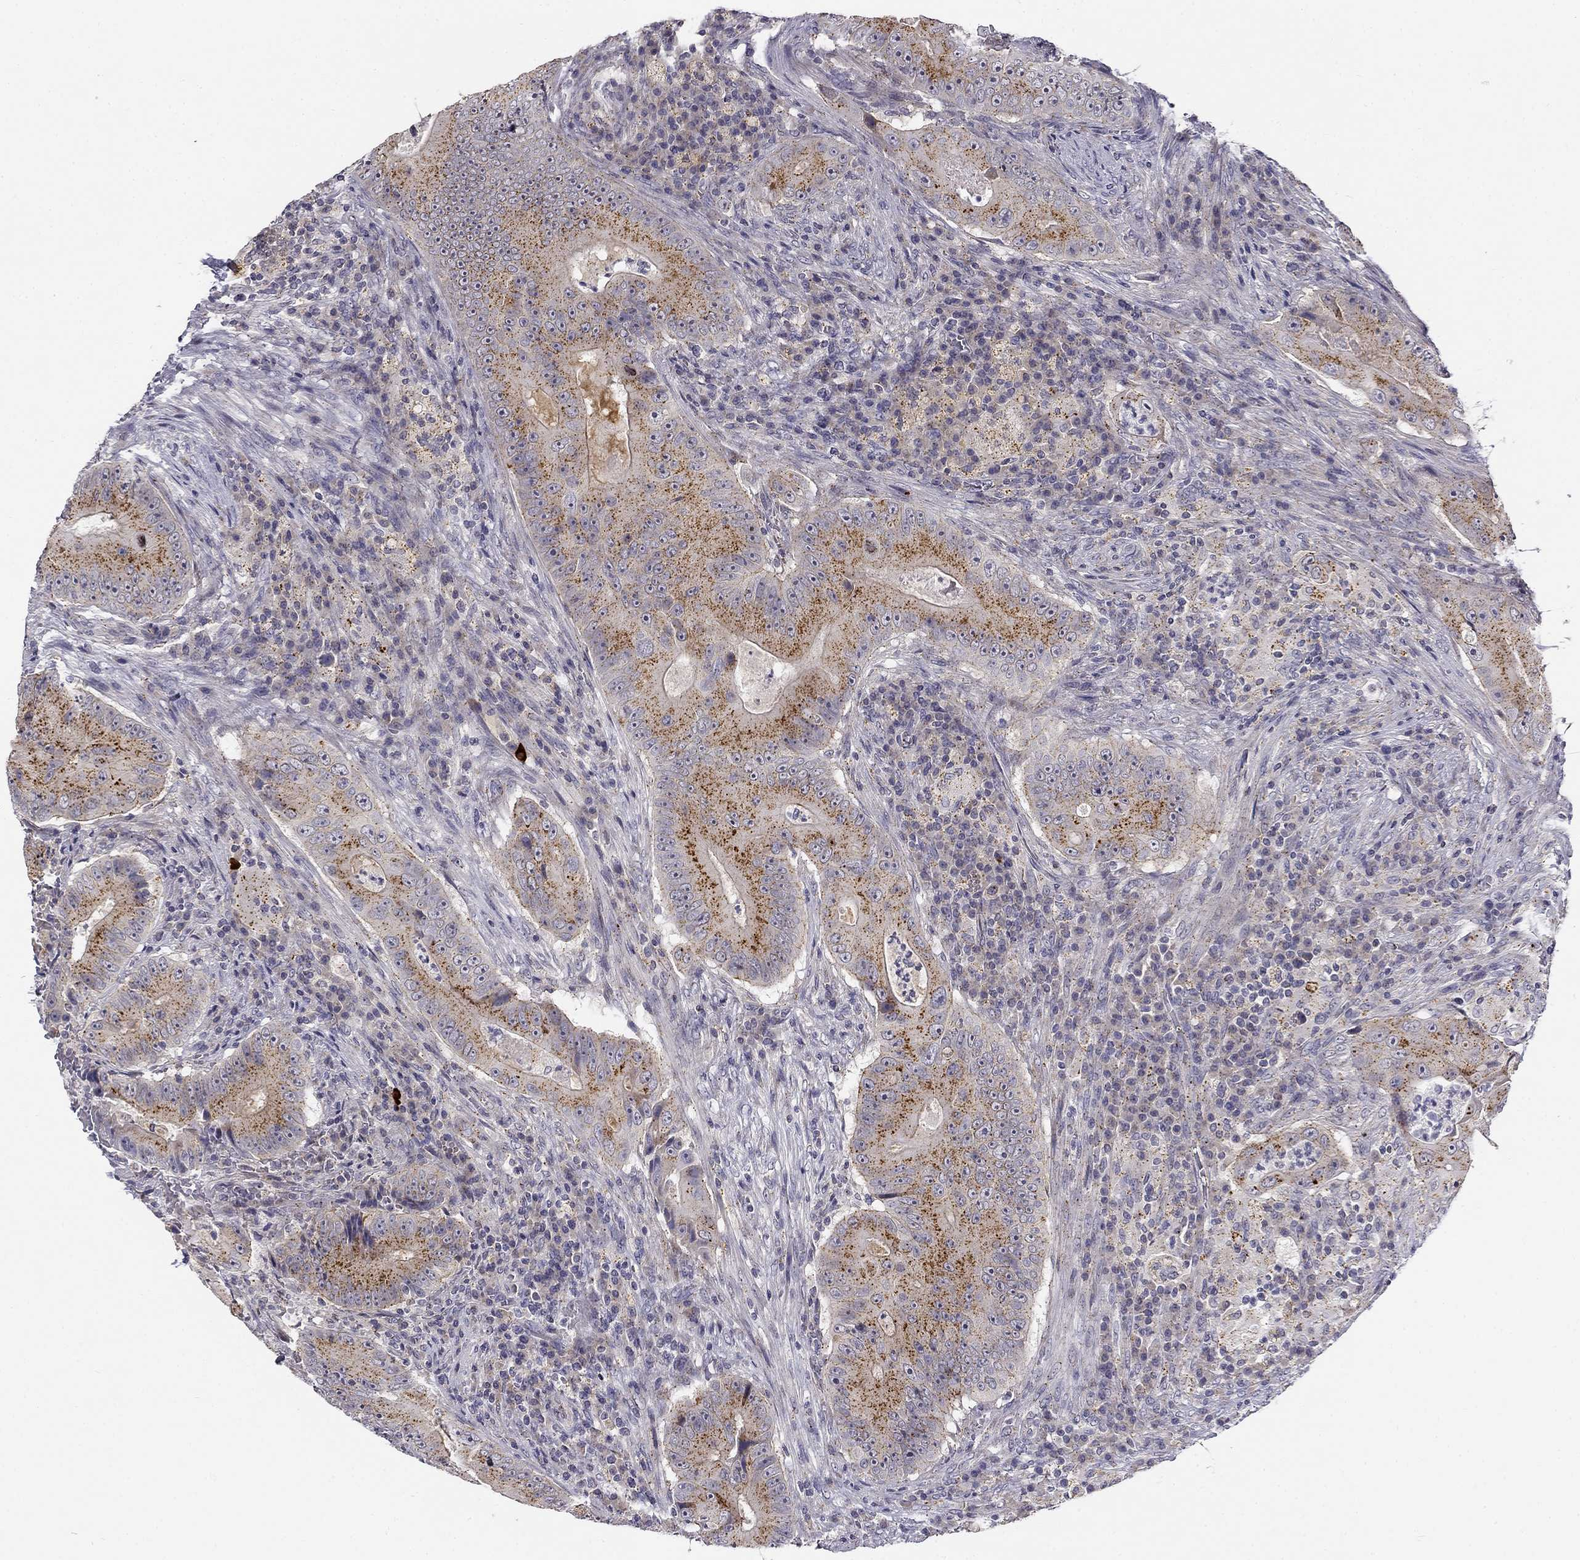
{"staining": {"intensity": "strong", "quantity": "<25%", "location": "cytoplasmic/membranous"}, "tissue": "colorectal cancer", "cell_type": "Tumor cells", "image_type": "cancer", "snomed": [{"axis": "morphology", "description": "Adenocarcinoma, NOS"}, {"axis": "topography", "description": "Colon"}], "caption": "Immunohistochemistry (IHC) staining of colorectal cancer, which displays medium levels of strong cytoplasmic/membranous positivity in approximately <25% of tumor cells indicating strong cytoplasmic/membranous protein expression. The staining was performed using DAB (brown) for protein detection and nuclei were counterstained in hematoxylin (blue).", "gene": "CNR1", "patient": {"sex": "female", "age": 86}}